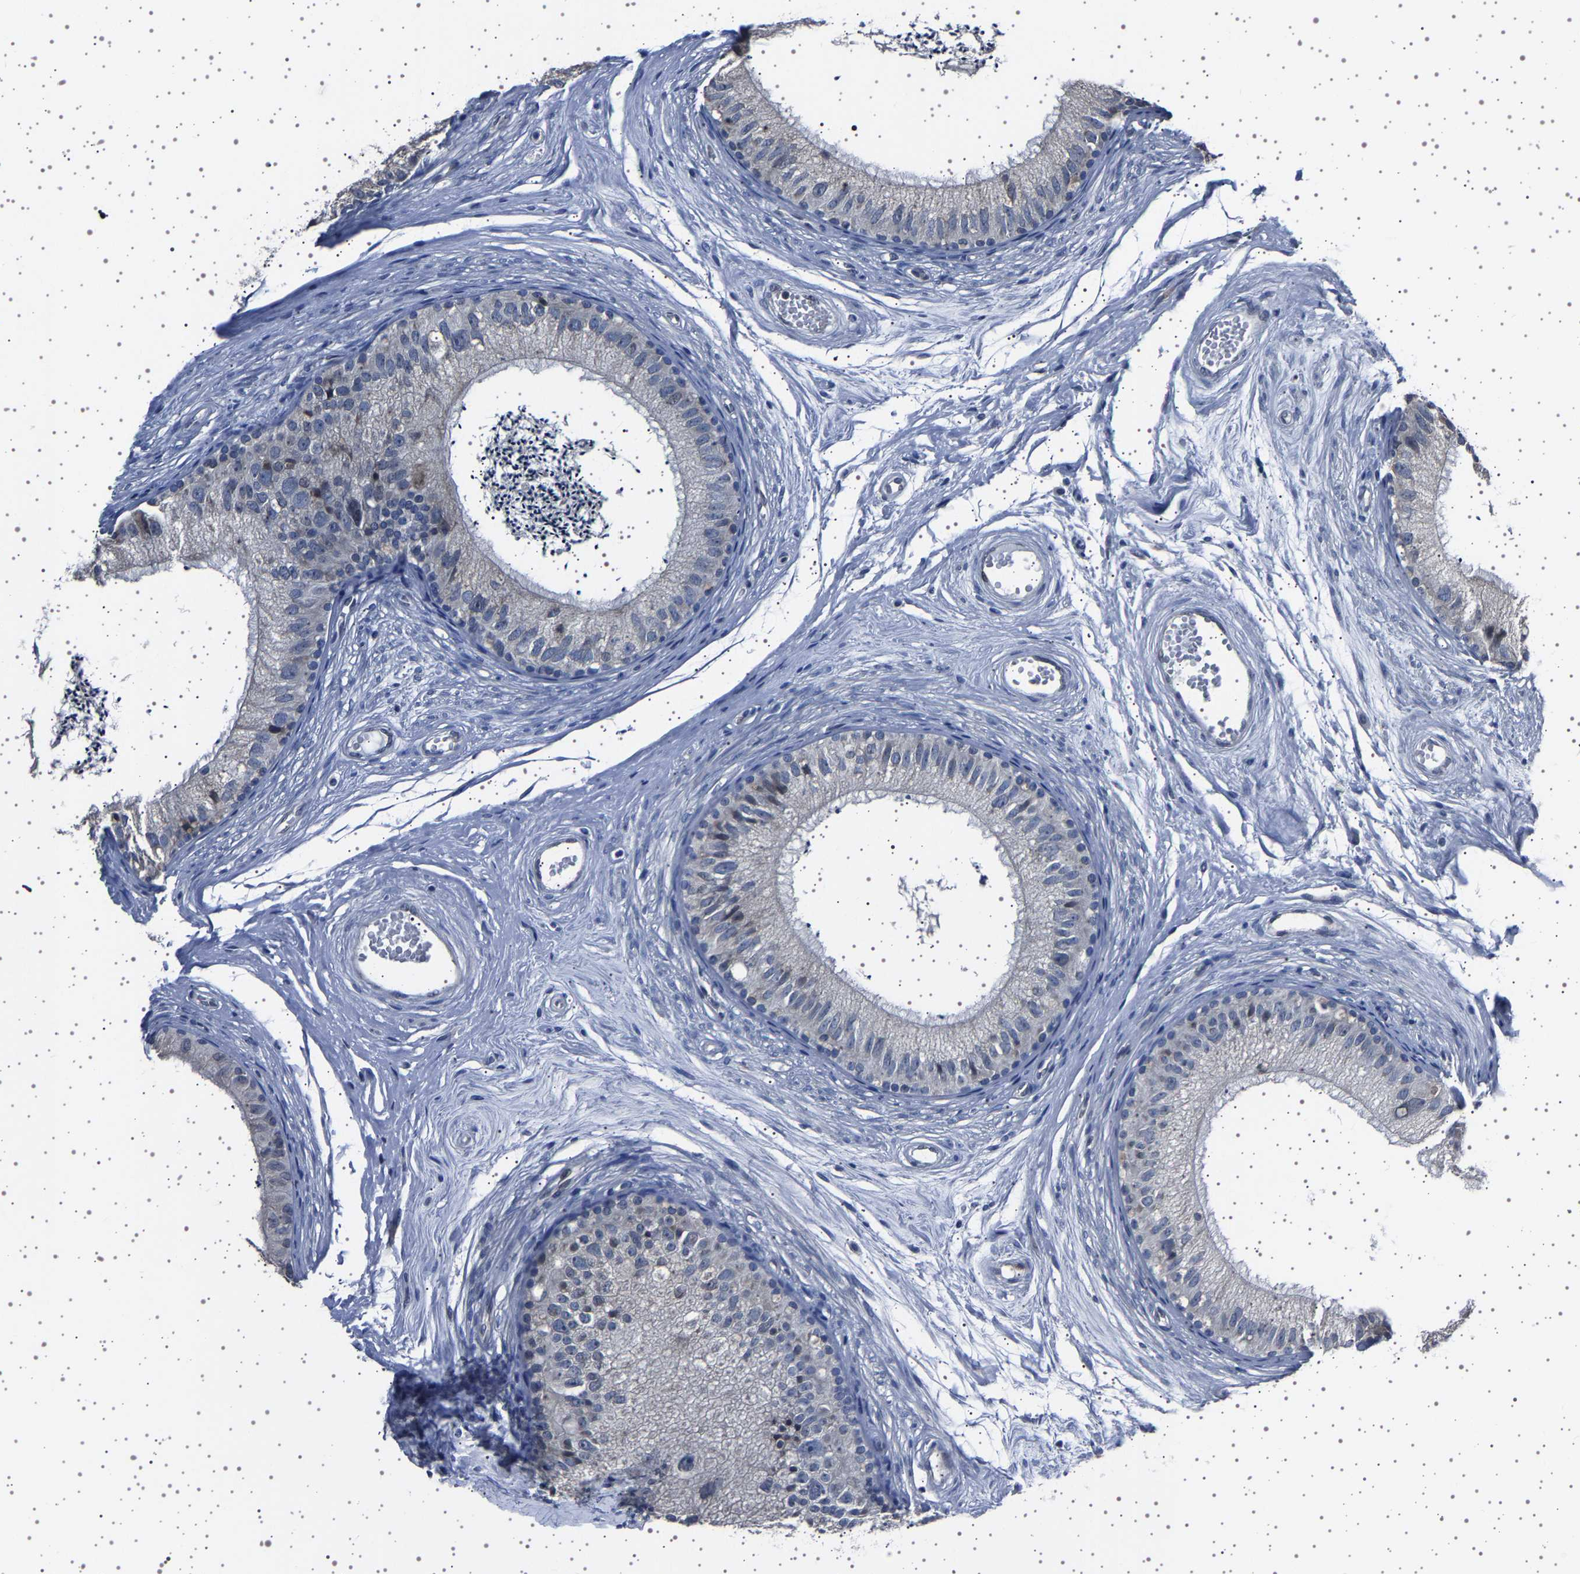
{"staining": {"intensity": "negative", "quantity": "none", "location": "none"}, "tissue": "epididymis", "cell_type": "Glandular cells", "image_type": "normal", "snomed": [{"axis": "morphology", "description": "Normal tissue, NOS"}, {"axis": "topography", "description": "Epididymis"}], "caption": "Immunohistochemistry (IHC) of unremarkable human epididymis displays no positivity in glandular cells.", "gene": "IL10RB", "patient": {"sex": "male", "age": 56}}